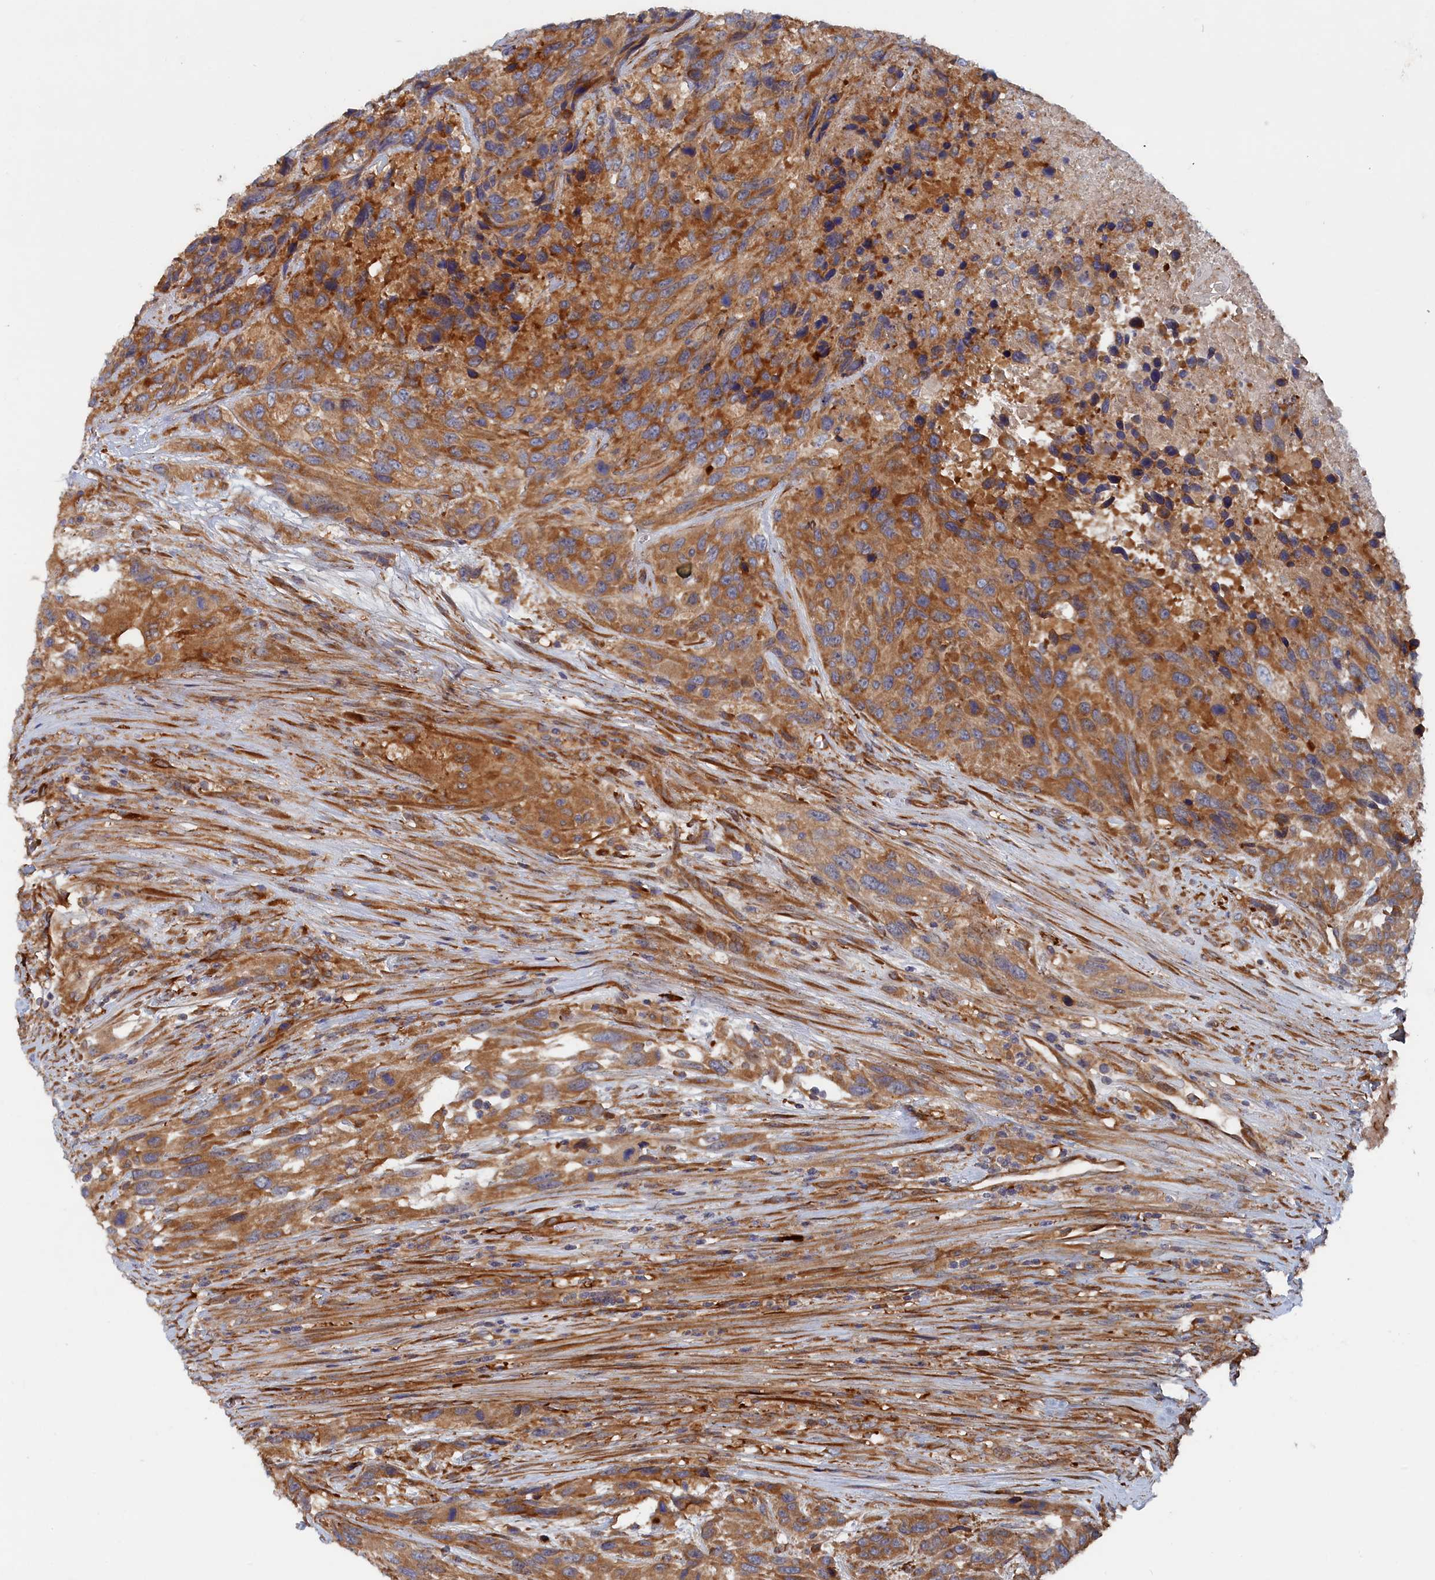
{"staining": {"intensity": "moderate", "quantity": ">75%", "location": "cytoplasmic/membranous"}, "tissue": "urothelial cancer", "cell_type": "Tumor cells", "image_type": "cancer", "snomed": [{"axis": "morphology", "description": "Urothelial carcinoma, High grade"}, {"axis": "topography", "description": "Urinary bladder"}], "caption": "Immunohistochemistry of urothelial cancer reveals medium levels of moderate cytoplasmic/membranous expression in about >75% of tumor cells.", "gene": "TMEM196", "patient": {"sex": "female", "age": 70}}